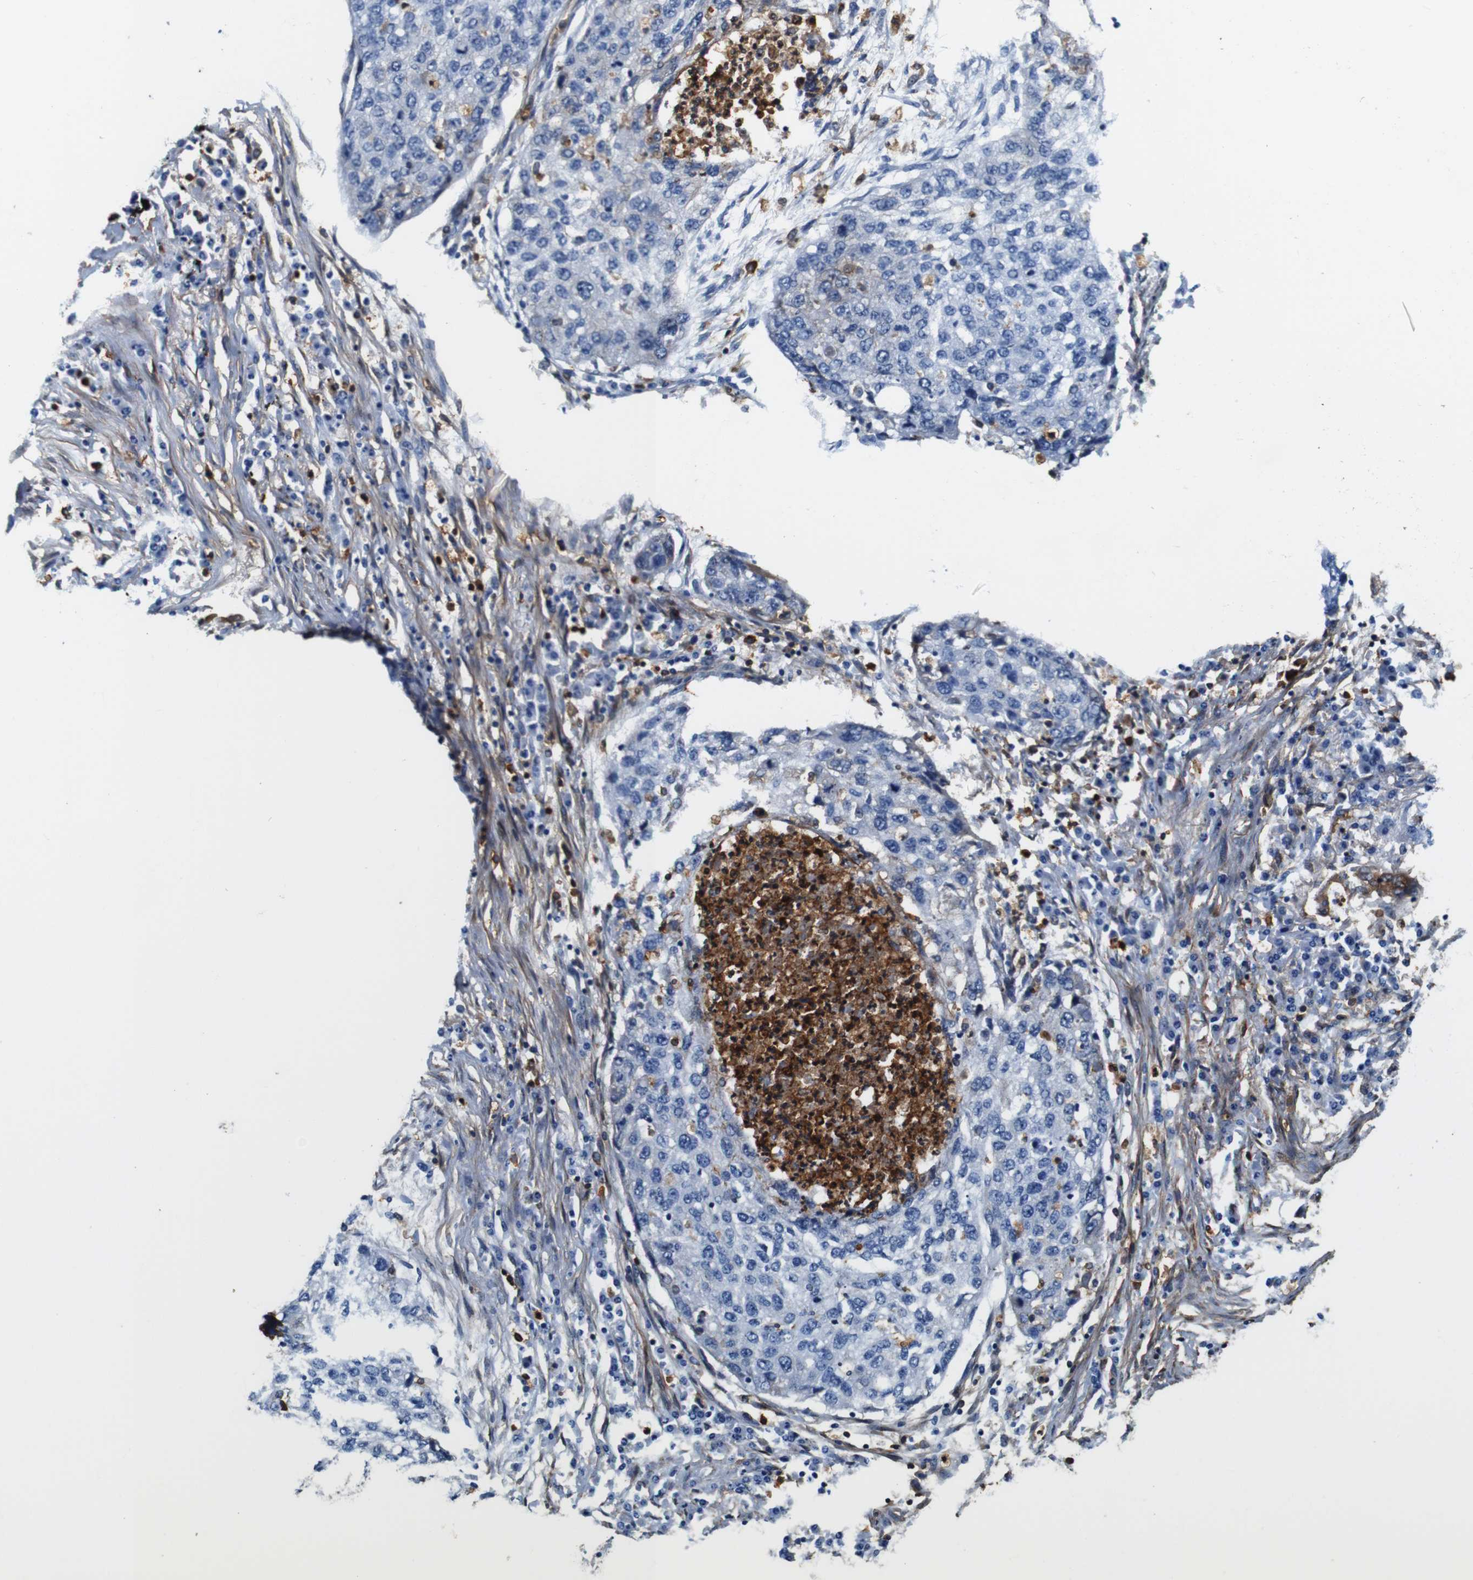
{"staining": {"intensity": "negative", "quantity": "none", "location": "none"}, "tissue": "lung cancer", "cell_type": "Tumor cells", "image_type": "cancer", "snomed": [{"axis": "morphology", "description": "Squamous cell carcinoma, NOS"}, {"axis": "topography", "description": "Lung"}], "caption": "Immunohistochemical staining of human lung cancer (squamous cell carcinoma) demonstrates no significant positivity in tumor cells.", "gene": "ANXA1", "patient": {"sex": "female", "age": 63}}